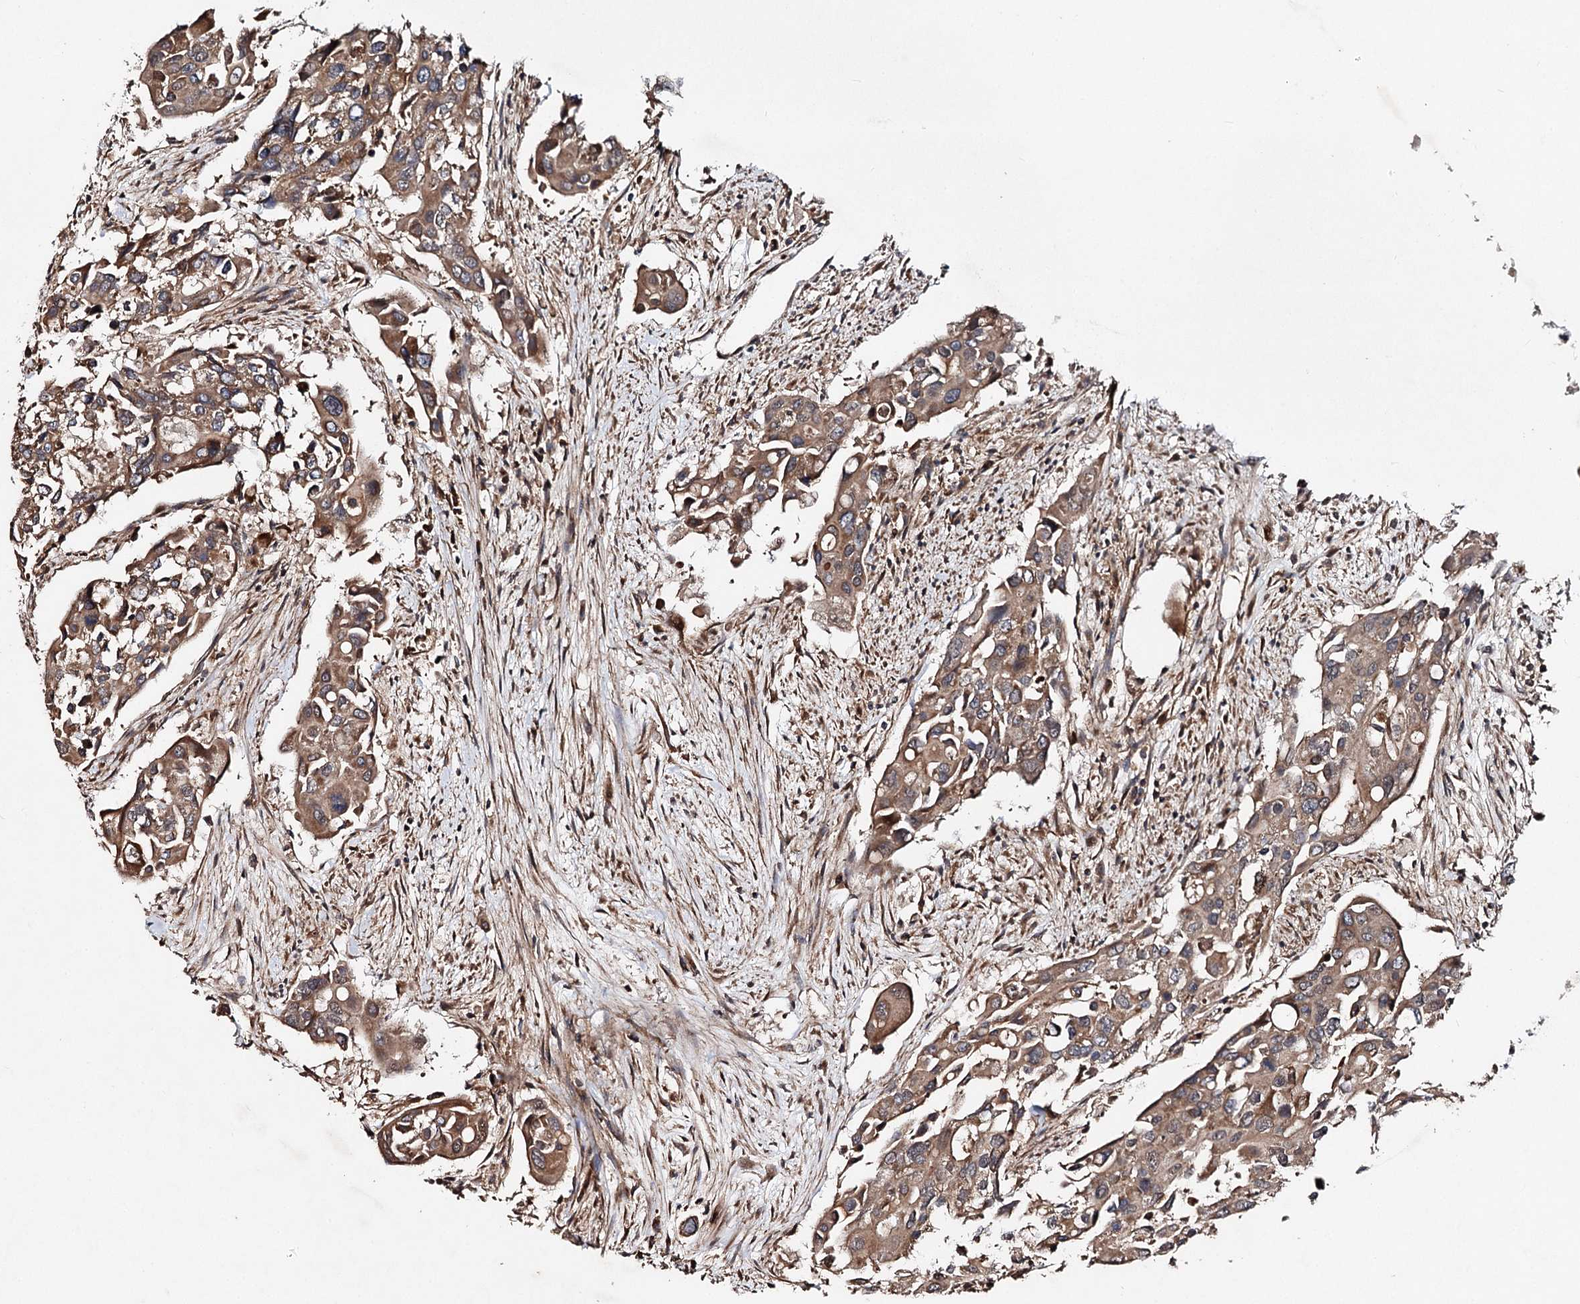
{"staining": {"intensity": "moderate", "quantity": ">75%", "location": "cytoplasmic/membranous"}, "tissue": "colorectal cancer", "cell_type": "Tumor cells", "image_type": "cancer", "snomed": [{"axis": "morphology", "description": "Adenocarcinoma, NOS"}, {"axis": "topography", "description": "Colon"}], "caption": "Approximately >75% of tumor cells in colorectal cancer (adenocarcinoma) show moderate cytoplasmic/membranous protein expression as visualized by brown immunohistochemical staining.", "gene": "MINDY3", "patient": {"sex": "male", "age": 77}}